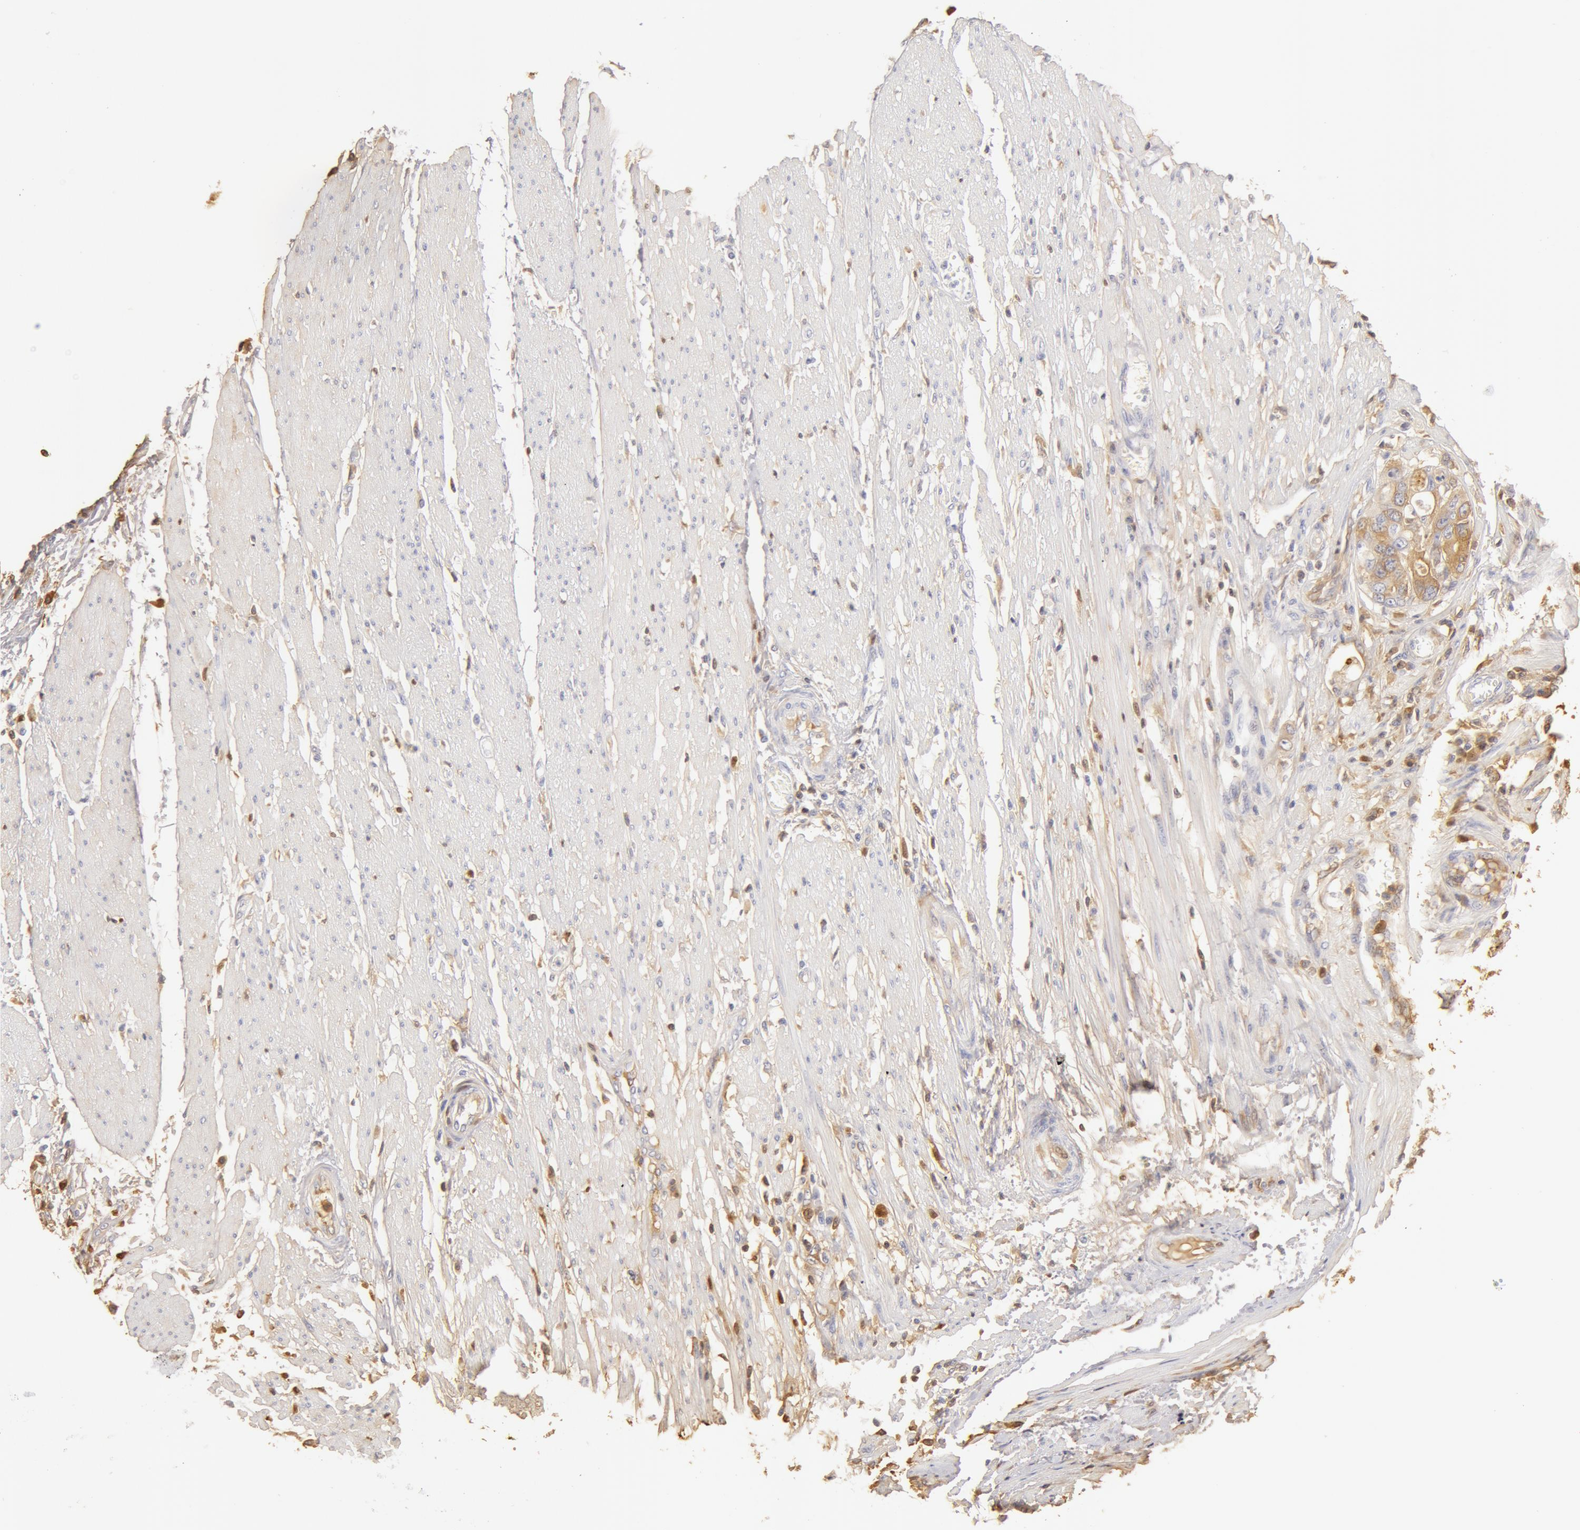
{"staining": {"intensity": "weak", "quantity": ">75%", "location": "cytoplasmic/membranous"}, "tissue": "colorectal cancer", "cell_type": "Tumor cells", "image_type": "cancer", "snomed": [{"axis": "morphology", "description": "Adenocarcinoma, NOS"}, {"axis": "topography", "description": "Rectum"}], "caption": "This image shows immunohistochemistry (IHC) staining of colorectal cancer (adenocarcinoma), with low weak cytoplasmic/membranous positivity in approximately >75% of tumor cells.", "gene": "TF", "patient": {"sex": "female", "age": 98}}